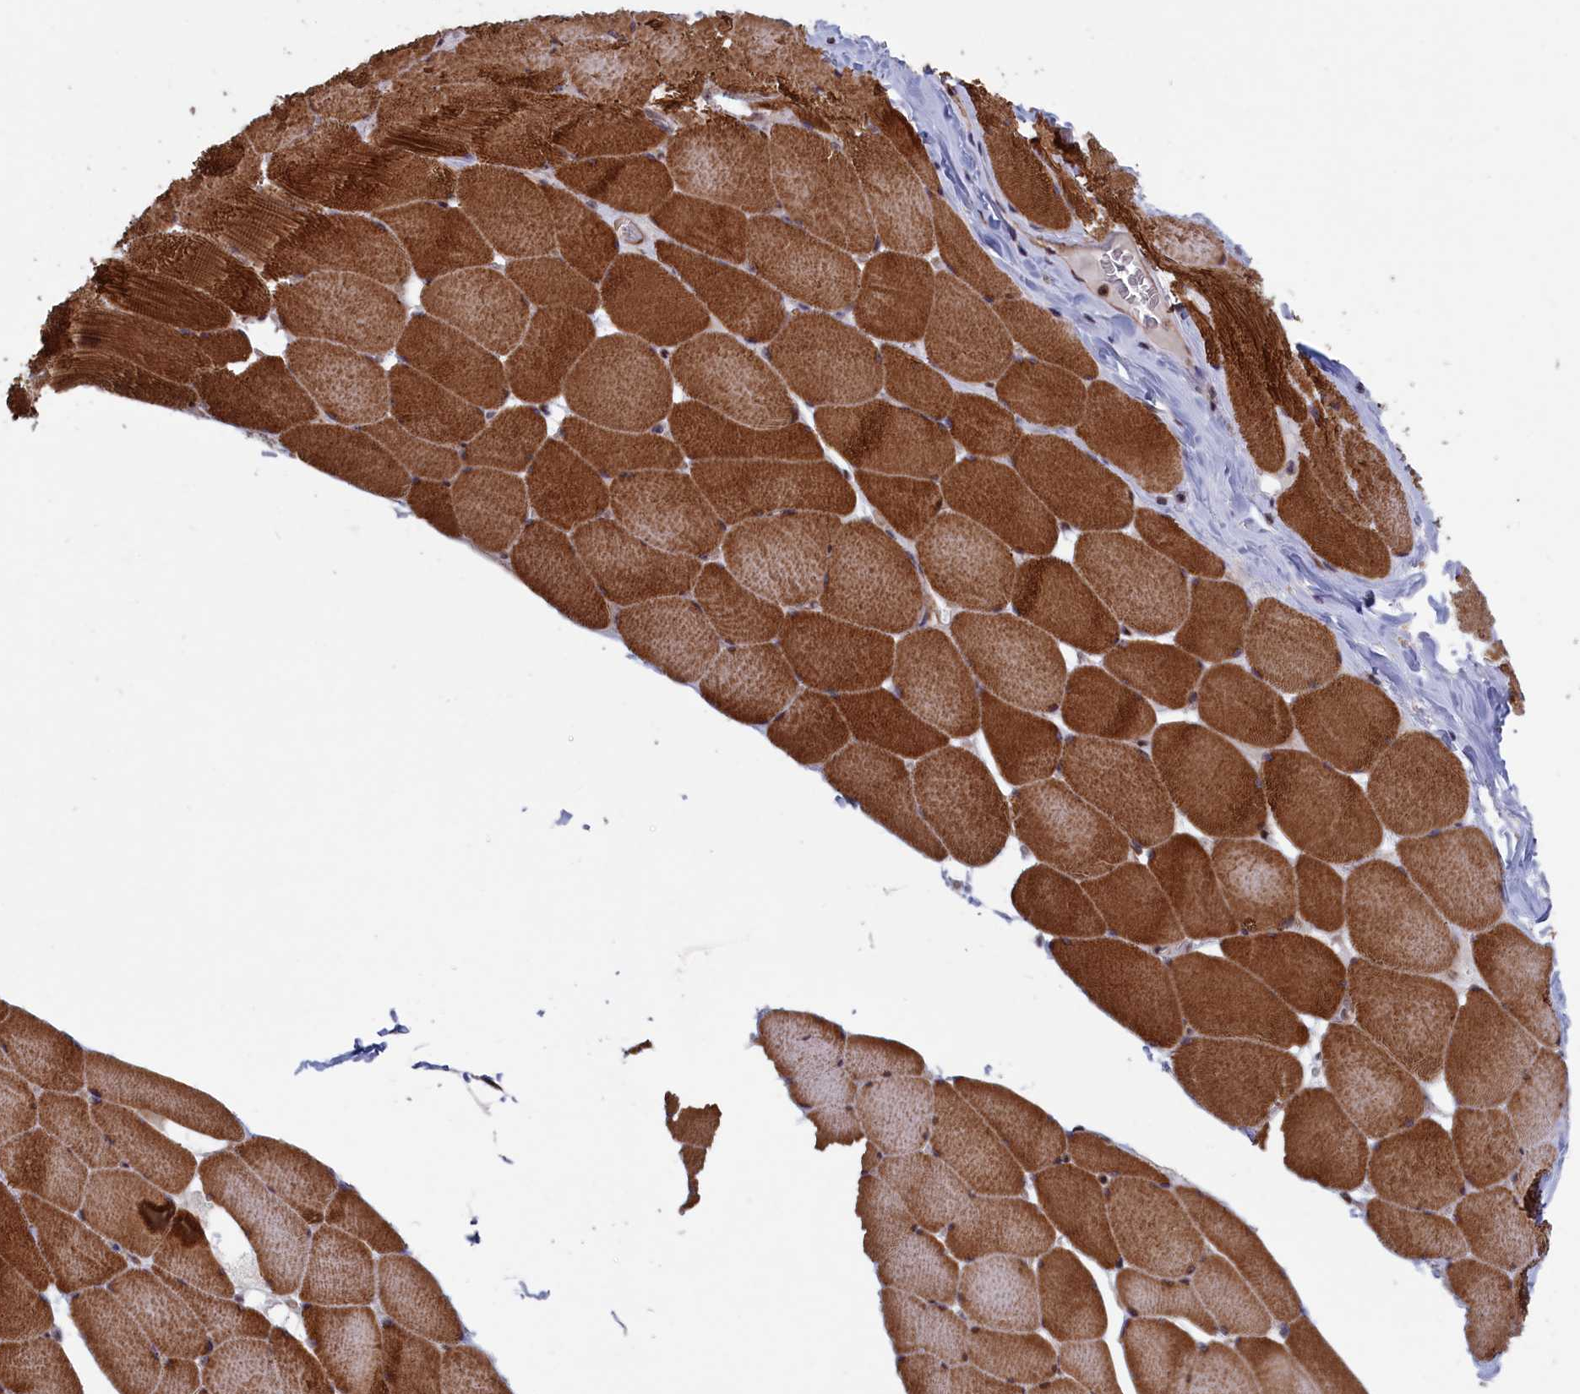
{"staining": {"intensity": "strong", "quantity": ">75%", "location": "cytoplasmic/membranous"}, "tissue": "skeletal muscle", "cell_type": "Myocytes", "image_type": "normal", "snomed": [{"axis": "morphology", "description": "Normal tissue, NOS"}, {"axis": "topography", "description": "Skeletal muscle"}], "caption": "A brown stain labels strong cytoplasmic/membranous positivity of a protein in myocytes of unremarkable human skeletal muscle.", "gene": "LSG1", "patient": {"sex": "male", "age": 62}}